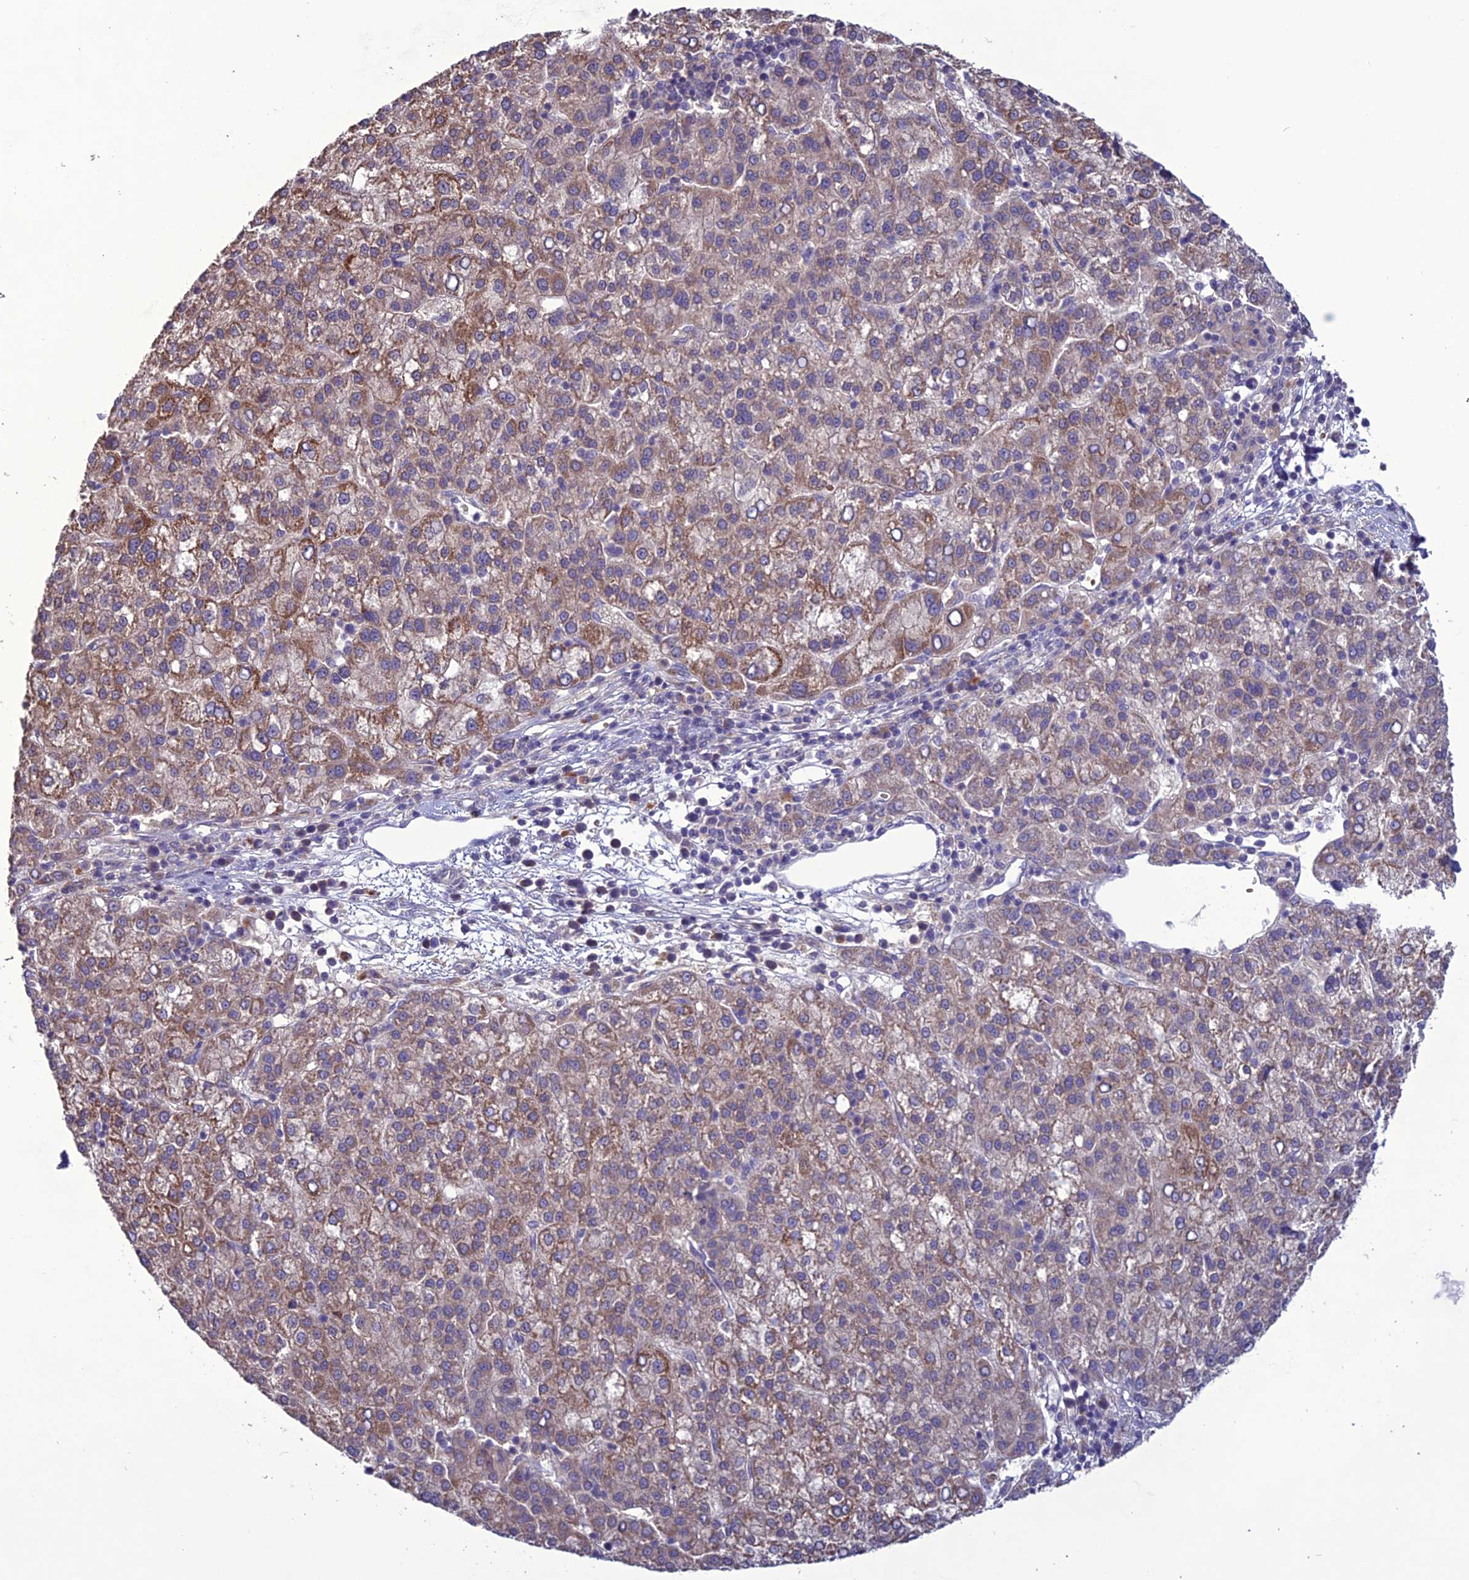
{"staining": {"intensity": "moderate", "quantity": ">75%", "location": "cytoplasmic/membranous"}, "tissue": "liver cancer", "cell_type": "Tumor cells", "image_type": "cancer", "snomed": [{"axis": "morphology", "description": "Carcinoma, Hepatocellular, NOS"}, {"axis": "topography", "description": "Liver"}], "caption": "Brown immunohistochemical staining in human liver cancer (hepatocellular carcinoma) exhibits moderate cytoplasmic/membranous staining in approximately >75% of tumor cells.", "gene": "C2orf76", "patient": {"sex": "female", "age": 58}}